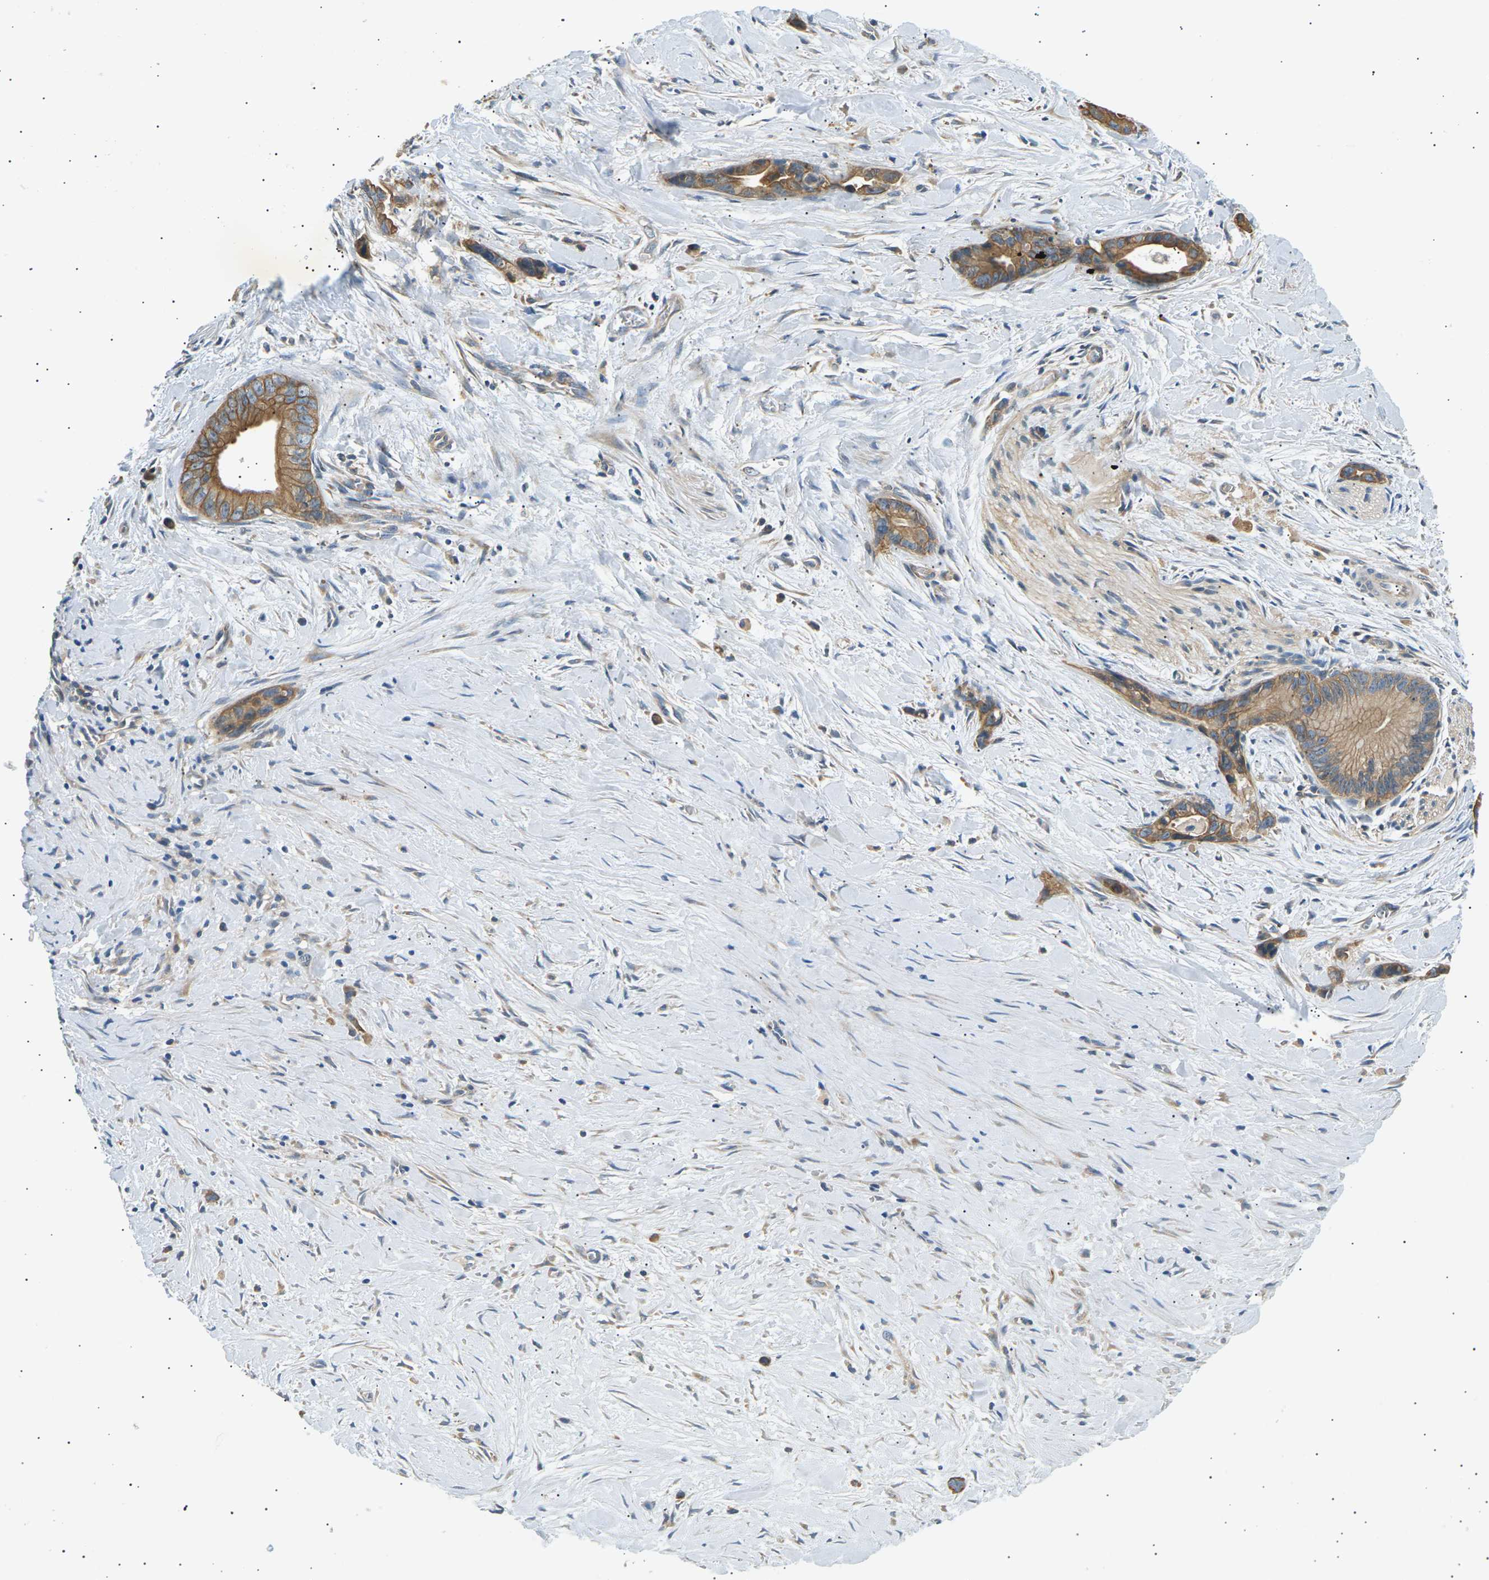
{"staining": {"intensity": "moderate", "quantity": ">75%", "location": "cytoplasmic/membranous"}, "tissue": "liver cancer", "cell_type": "Tumor cells", "image_type": "cancer", "snomed": [{"axis": "morphology", "description": "Cholangiocarcinoma"}, {"axis": "topography", "description": "Liver"}], "caption": "Liver cancer (cholangiocarcinoma) stained for a protein (brown) shows moderate cytoplasmic/membranous positive staining in approximately >75% of tumor cells.", "gene": "TBC1D8", "patient": {"sex": "female", "age": 55}}